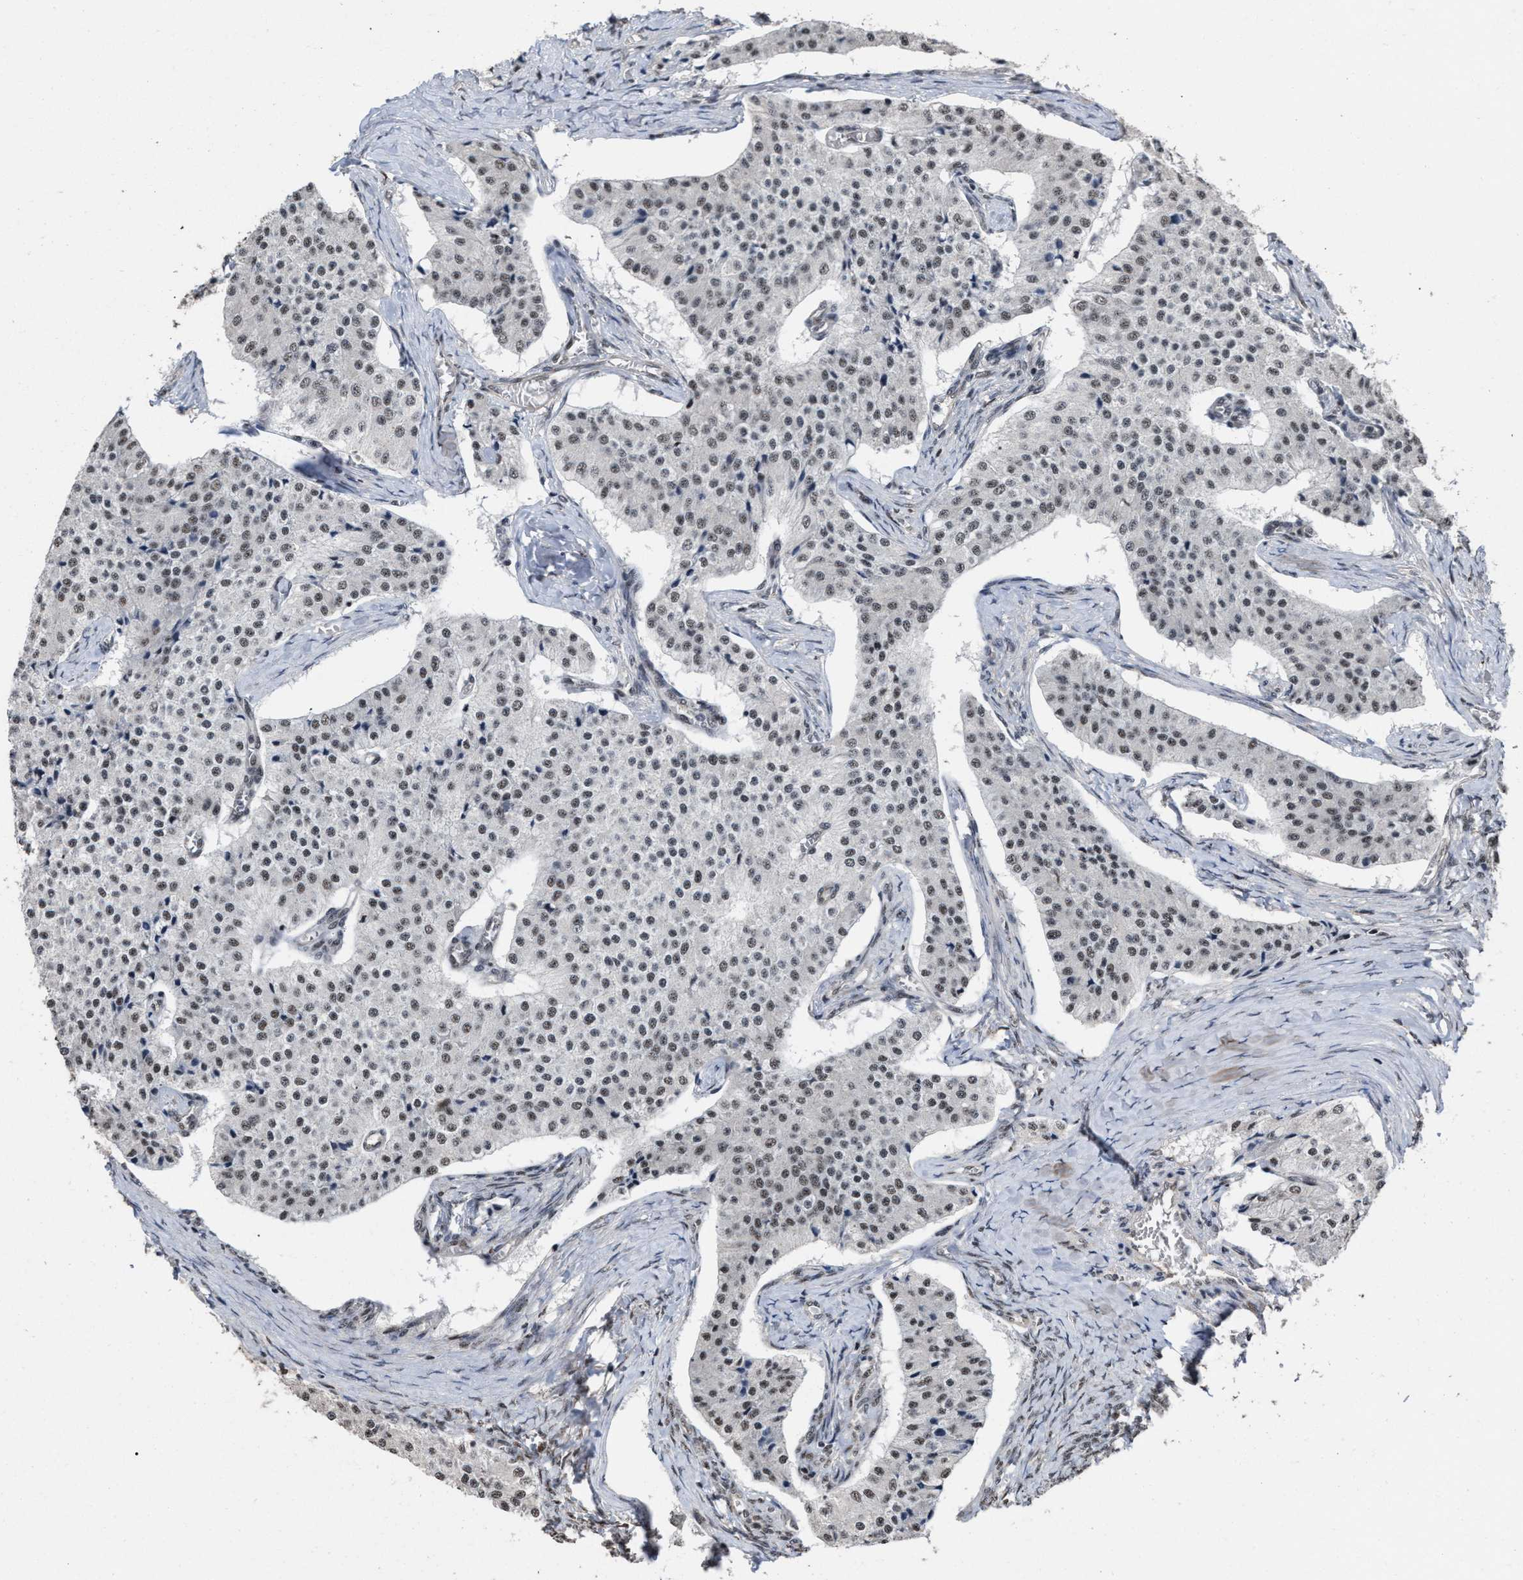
{"staining": {"intensity": "moderate", "quantity": ">75%", "location": "nuclear"}, "tissue": "carcinoid", "cell_type": "Tumor cells", "image_type": "cancer", "snomed": [{"axis": "morphology", "description": "Carcinoid, malignant, NOS"}, {"axis": "topography", "description": "Colon"}], "caption": "The micrograph displays staining of carcinoid (malignant), revealing moderate nuclear protein expression (brown color) within tumor cells. Nuclei are stained in blue.", "gene": "EIF4A3", "patient": {"sex": "female", "age": 52}}